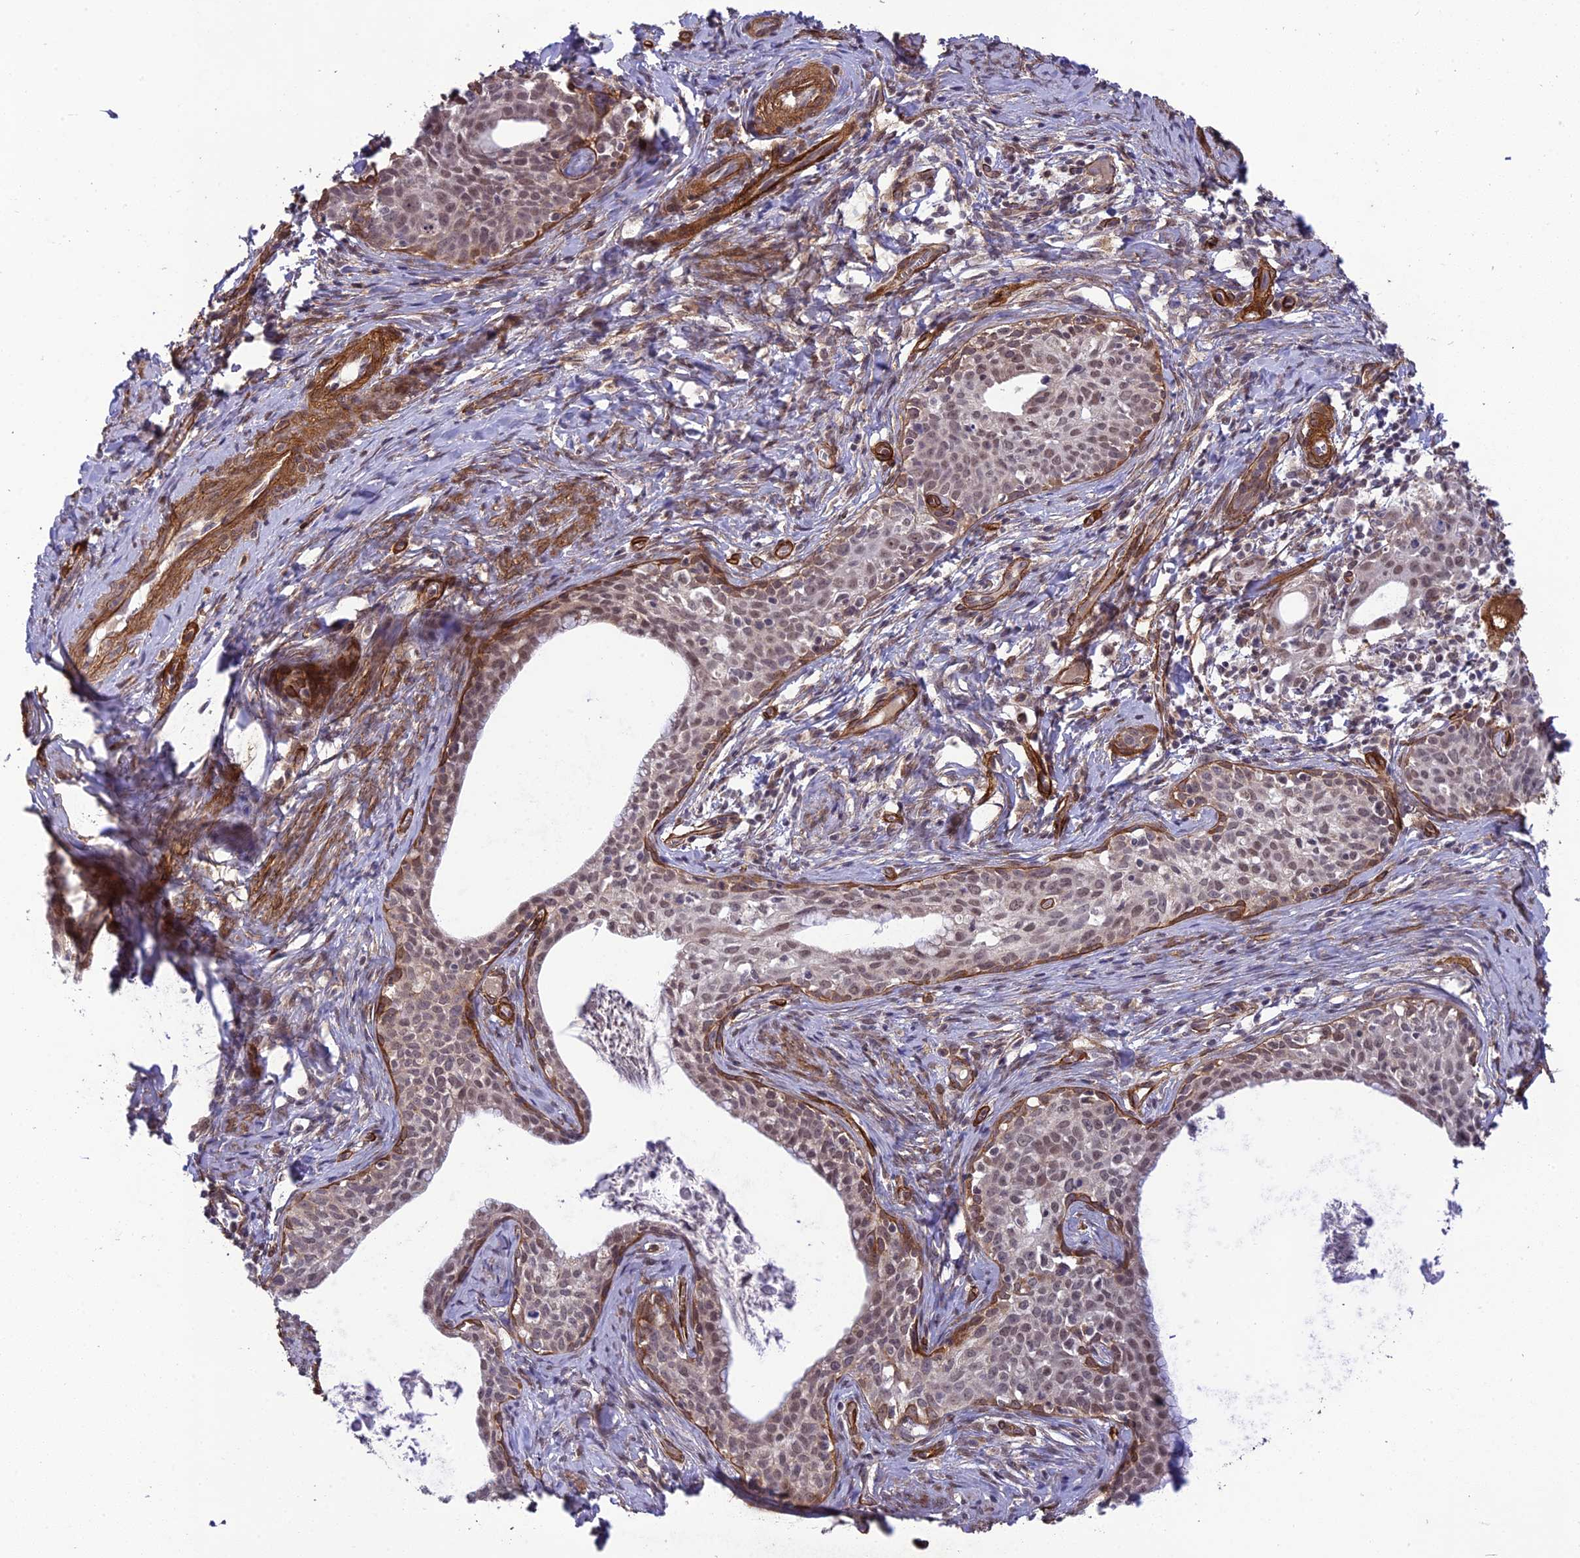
{"staining": {"intensity": "weak", "quantity": "25%-75%", "location": "nuclear"}, "tissue": "cervical cancer", "cell_type": "Tumor cells", "image_type": "cancer", "snomed": [{"axis": "morphology", "description": "Squamous cell carcinoma, NOS"}, {"axis": "topography", "description": "Cervix"}], "caption": "This image shows immunohistochemistry staining of squamous cell carcinoma (cervical), with low weak nuclear staining in about 25%-75% of tumor cells.", "gene": "TNS1", "patient": {"sex": "female", "age": 52}}